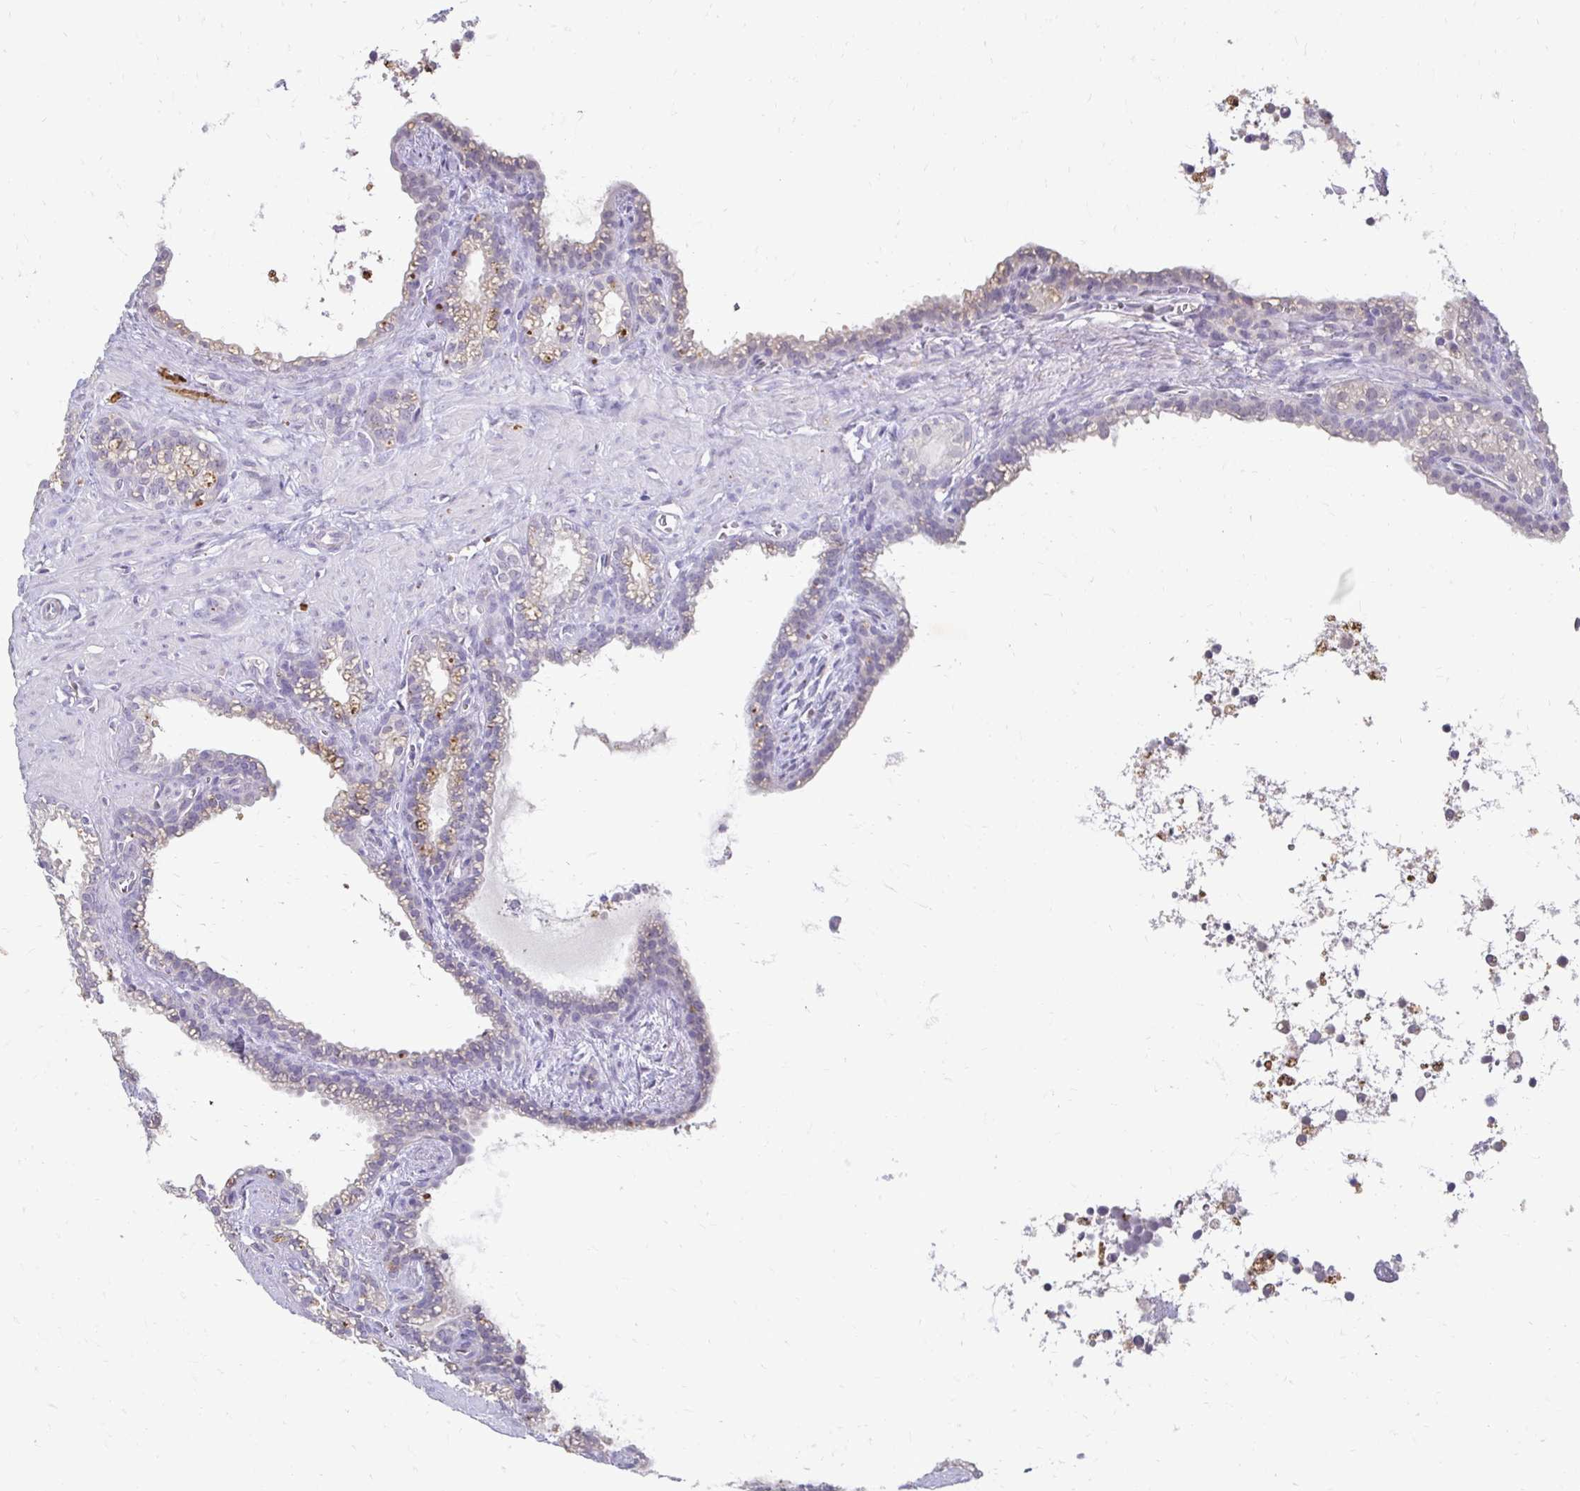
{"staining": {"intensity": "weak", "quantity": "<25%", "location": "cytoplasmic/membranous"}, "tissue": "seminal vesicle", "cell_type": "Glandular cells", "image_type": "normal", "snomed": [{"axis": "morphology", "description": "Normal tissue, NOS"}, {"axis": "topography", "description": "Seminal veicle"}], "caption": "Unremarkable seminal vesicle was stained to show a protein in brown. There is no significant staining in glandular cells.", "gene": "GK2", "patient": {"sex": "male", "age": 76}}